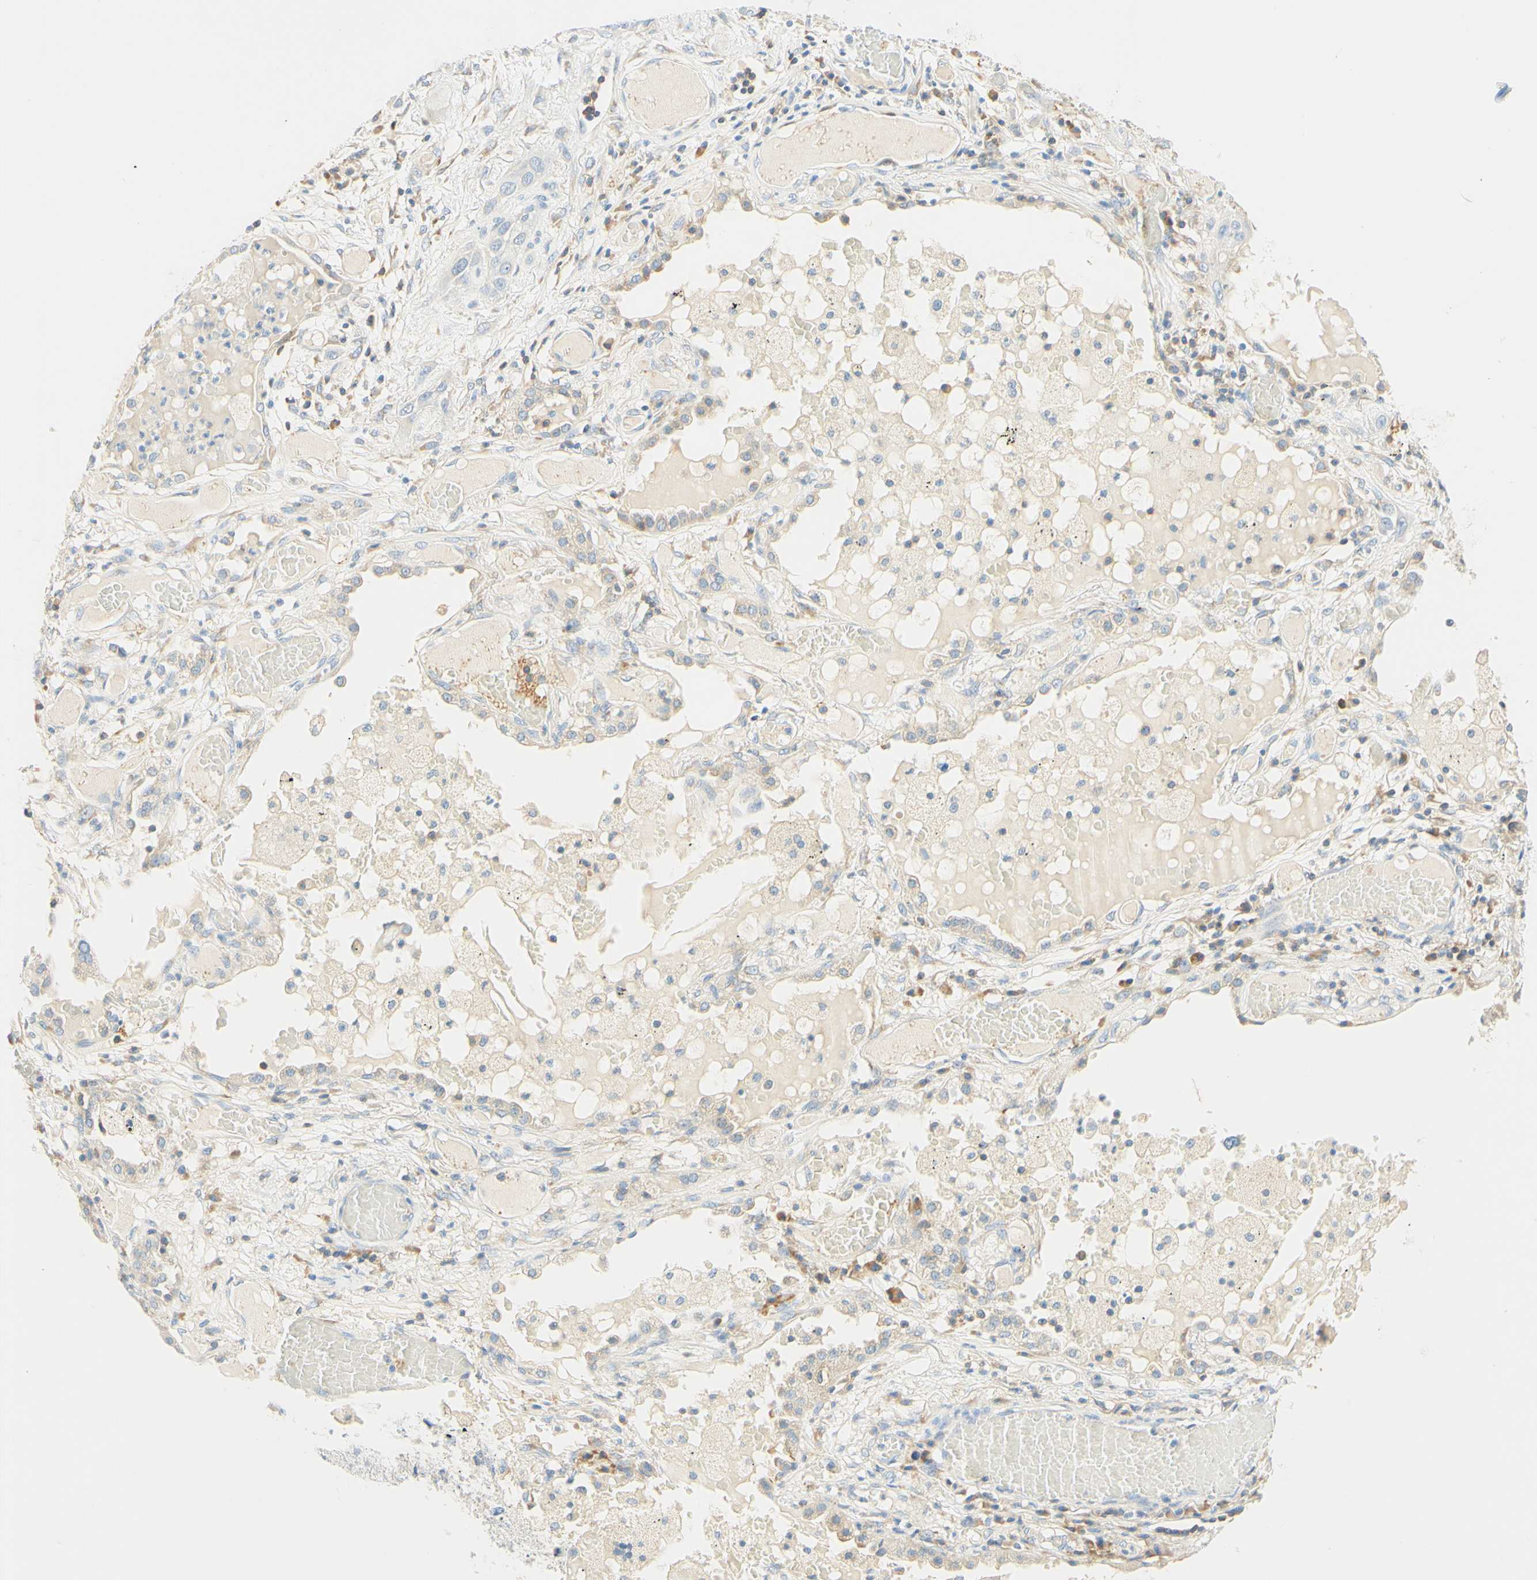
{"staining": {"intensity": "negative", "quantity": "none", "location": "none"}, "tissue": "lung cancer", "cell_type": "Tumor cells", "image_type": "cancer", "snomed": [{"axis": "morphology", "description": "Squamous cell carcinoma, NOS"}, {"axis": "topography", "description": "Lung"}], "caption": "Immunohistochemical staining of lung cancer exhibits no significant positivity in tumor cells.", "gene": "LAT", "patient": {"sex": "male", "age": 71}}